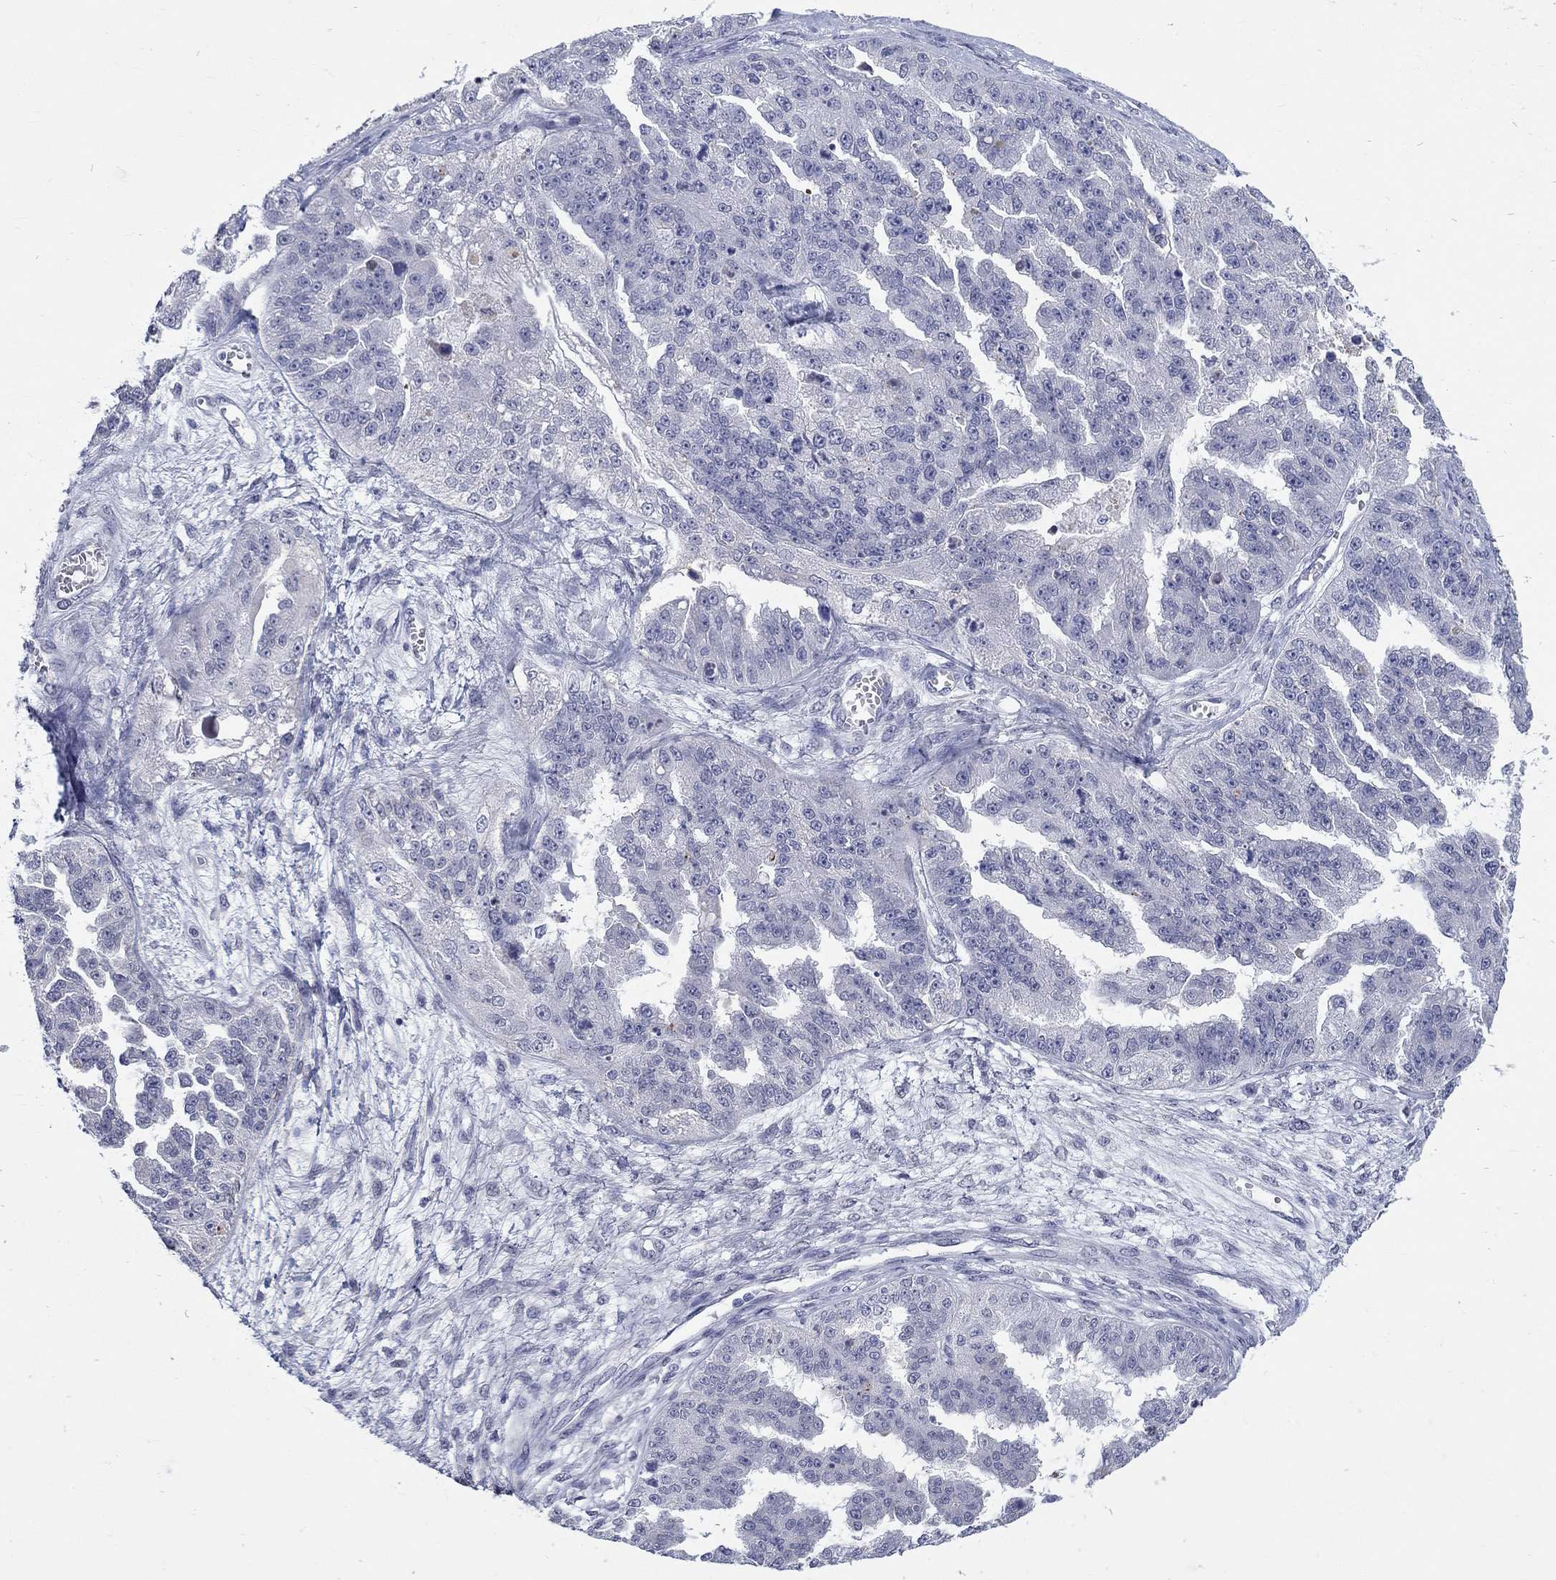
{"staining": {"intensity": "negative", "quantity": "none", "location": "none"}, "tissue": "ovarian cancer", "cell_type": "Tumor cells", "image_type": "cancer", "snomed": [{"axis": "morphology", "description": "Cystadenocarcinoma, serous, NOS"}, {"axis": "topography", "description": "Ovary"}], "caption": "Protein analysis of ovarian serous cystadenocarcinoma demonstrates no significant staining in tumor cells.", "gene": "ECEL1", "patient": {"sex": "female", "age": 58}}